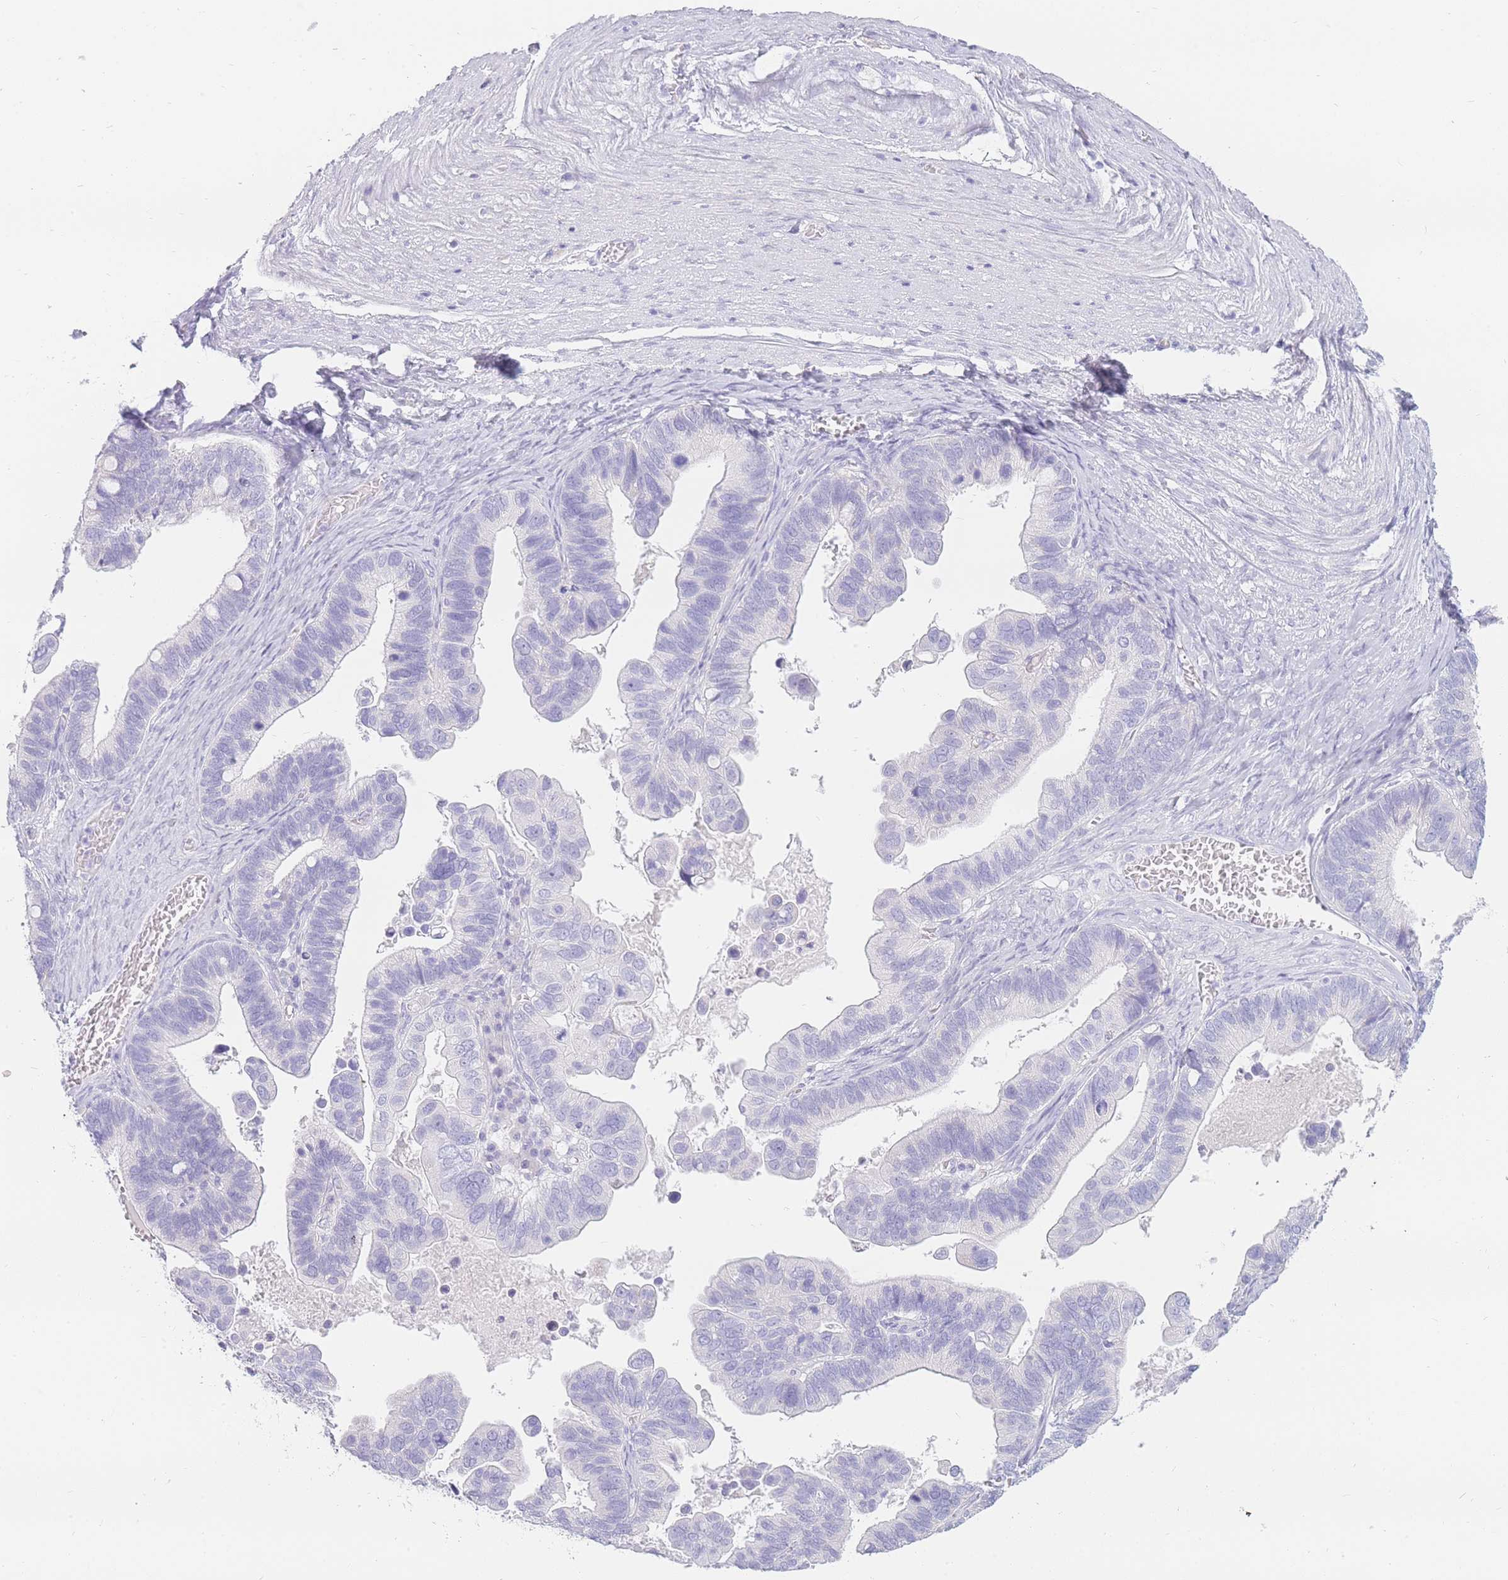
{"staining": {"intensity": "negative", "quantity": "none", "location": "none"}, "tissue": "ovarian cancer", "cell_type": "Tumor cells", "image_type": "cancer", "snomed": [{"axis": "morphology", "description": "Cystadenocarcinoma, serous, NOS"}, {"axis": "topography", "description": "Ovary"}], "caption": "A high-resolution histopathology image shows immunohistochemistry (IHC) staining of ovarian serous cystadenocarcinoma, which demonstrates no significant positivity in tumor cells. (Brightfield microscopy of DAB immunohistochemistry at high magnification).", "gene": "UPK1A", "patient": {"sex": "female", "age": 56}}